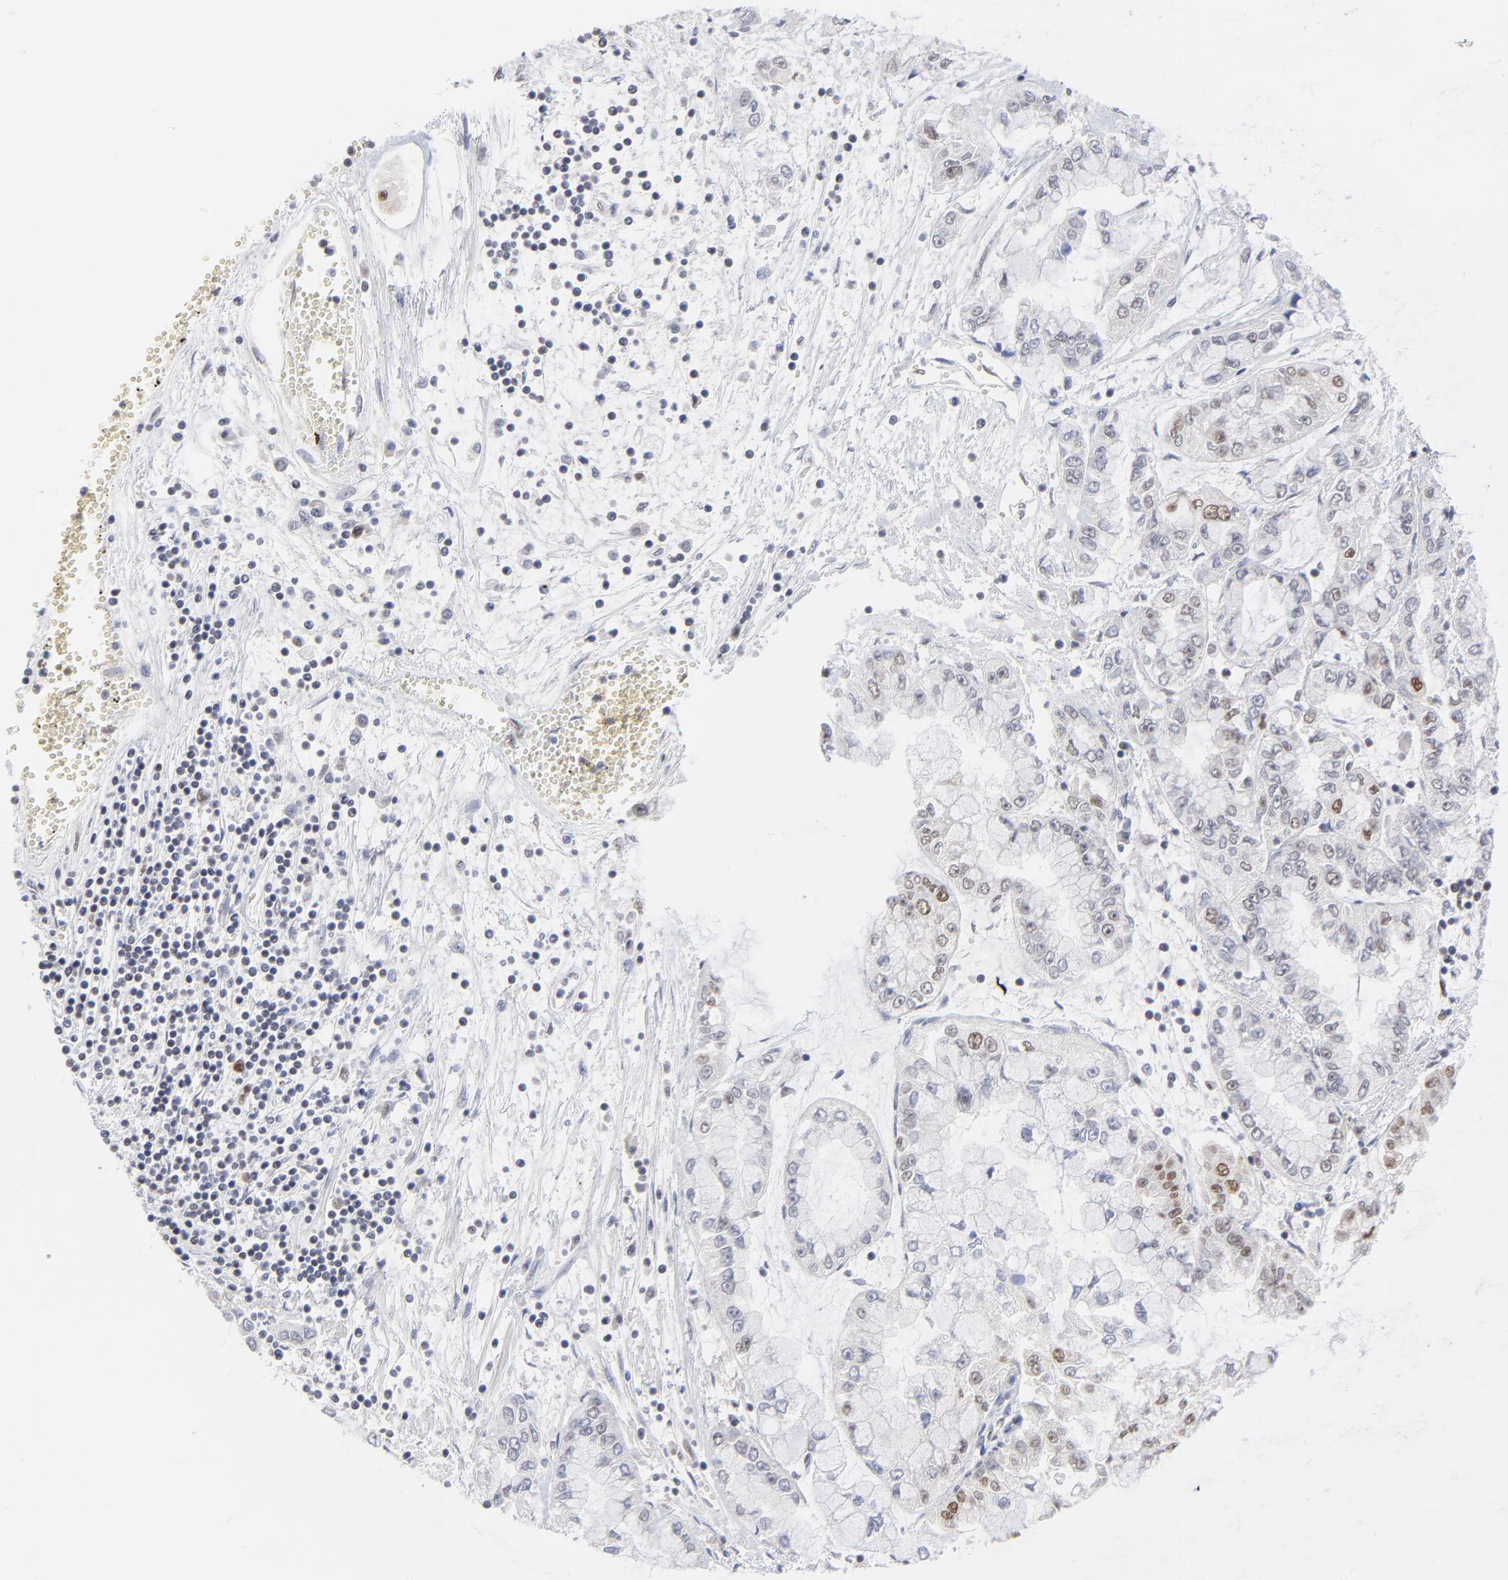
{"staining": {"intensity": "negative", "quantity": "none", "location": "none"}, "tissue": "liver cancer", "cell_type": "Tumor cells", "image_type": "cancer", "snomed": [{"axis": "morphology", "description": "Cholangiocarcinoma"}, {"axis": "topography", "description": "Liver"}], "caption": "A high-resolution micrograph shows immunohistochemistry (IHC) staining of liver cancer (cholangiocarcinoma), which shows no significant expression in tumor cells.", "gene": "OGFOD1", "patient": {"sex": "female", "age": 79}}